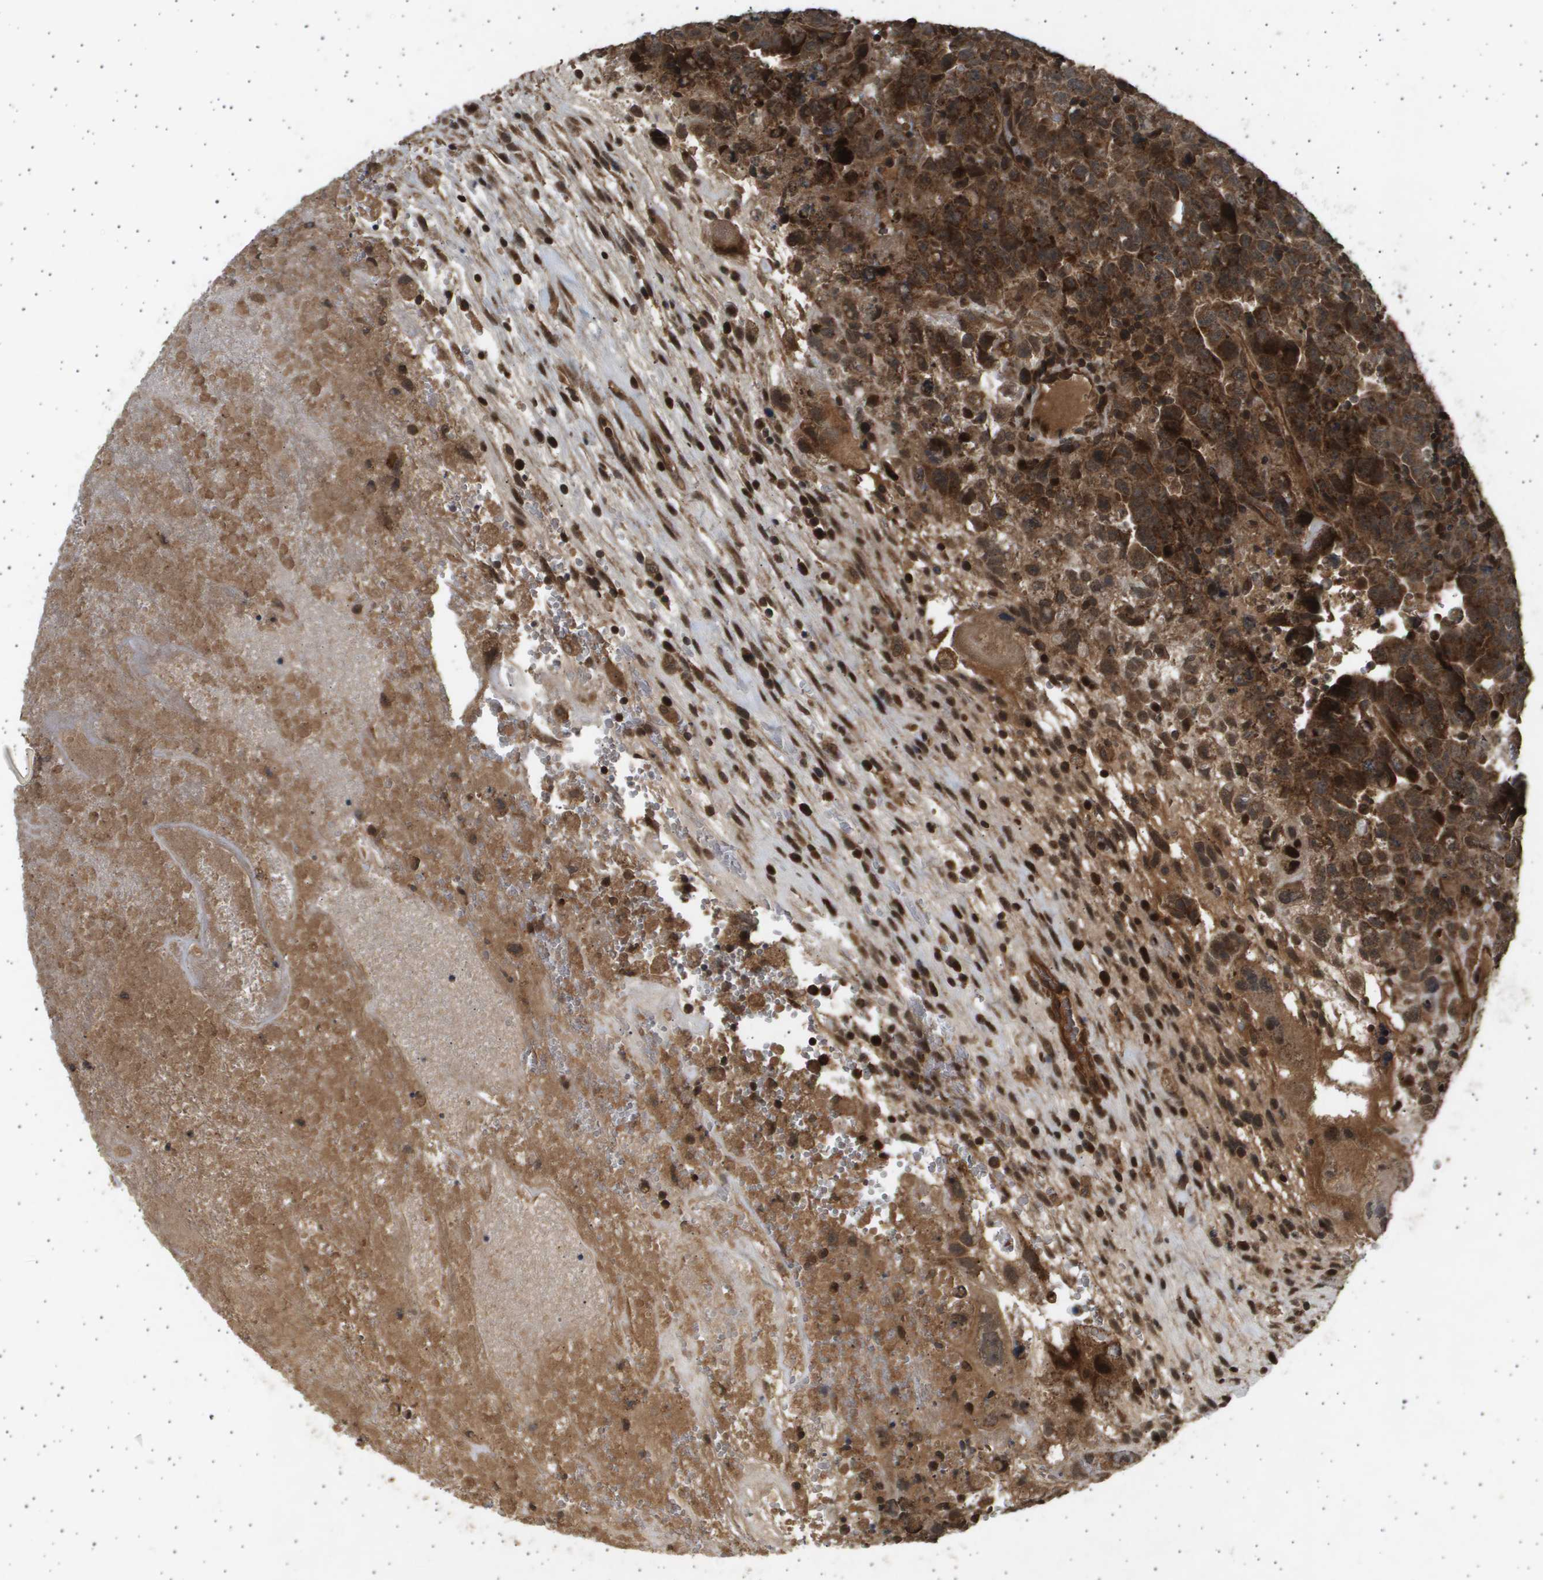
{"staining": {"intensity": "strong", "quantity": ">75%", "location": "cytoplasmic/membranous,nuclear"}, "tissue": "testis cancer", "cell_type": "Tumor cells", "image_type": "cancer", "snomed": [{"axis": "morphology", "description": "Carcinoma, Embryonal, NOS"}, {"axis": "topography", "description": "Testis"}], "caption": "Protein analysis of testis cancer (embryonal carcinoma) tissue displays strong cytoplasmic/membranous and nuclear expression in approximately >75% of tumor cells. (brown staining indicates protein expression, while blue staining denotes nuclei).", "gene": "TNRC6A", "patient": {"sex": "male", "age": 28}}